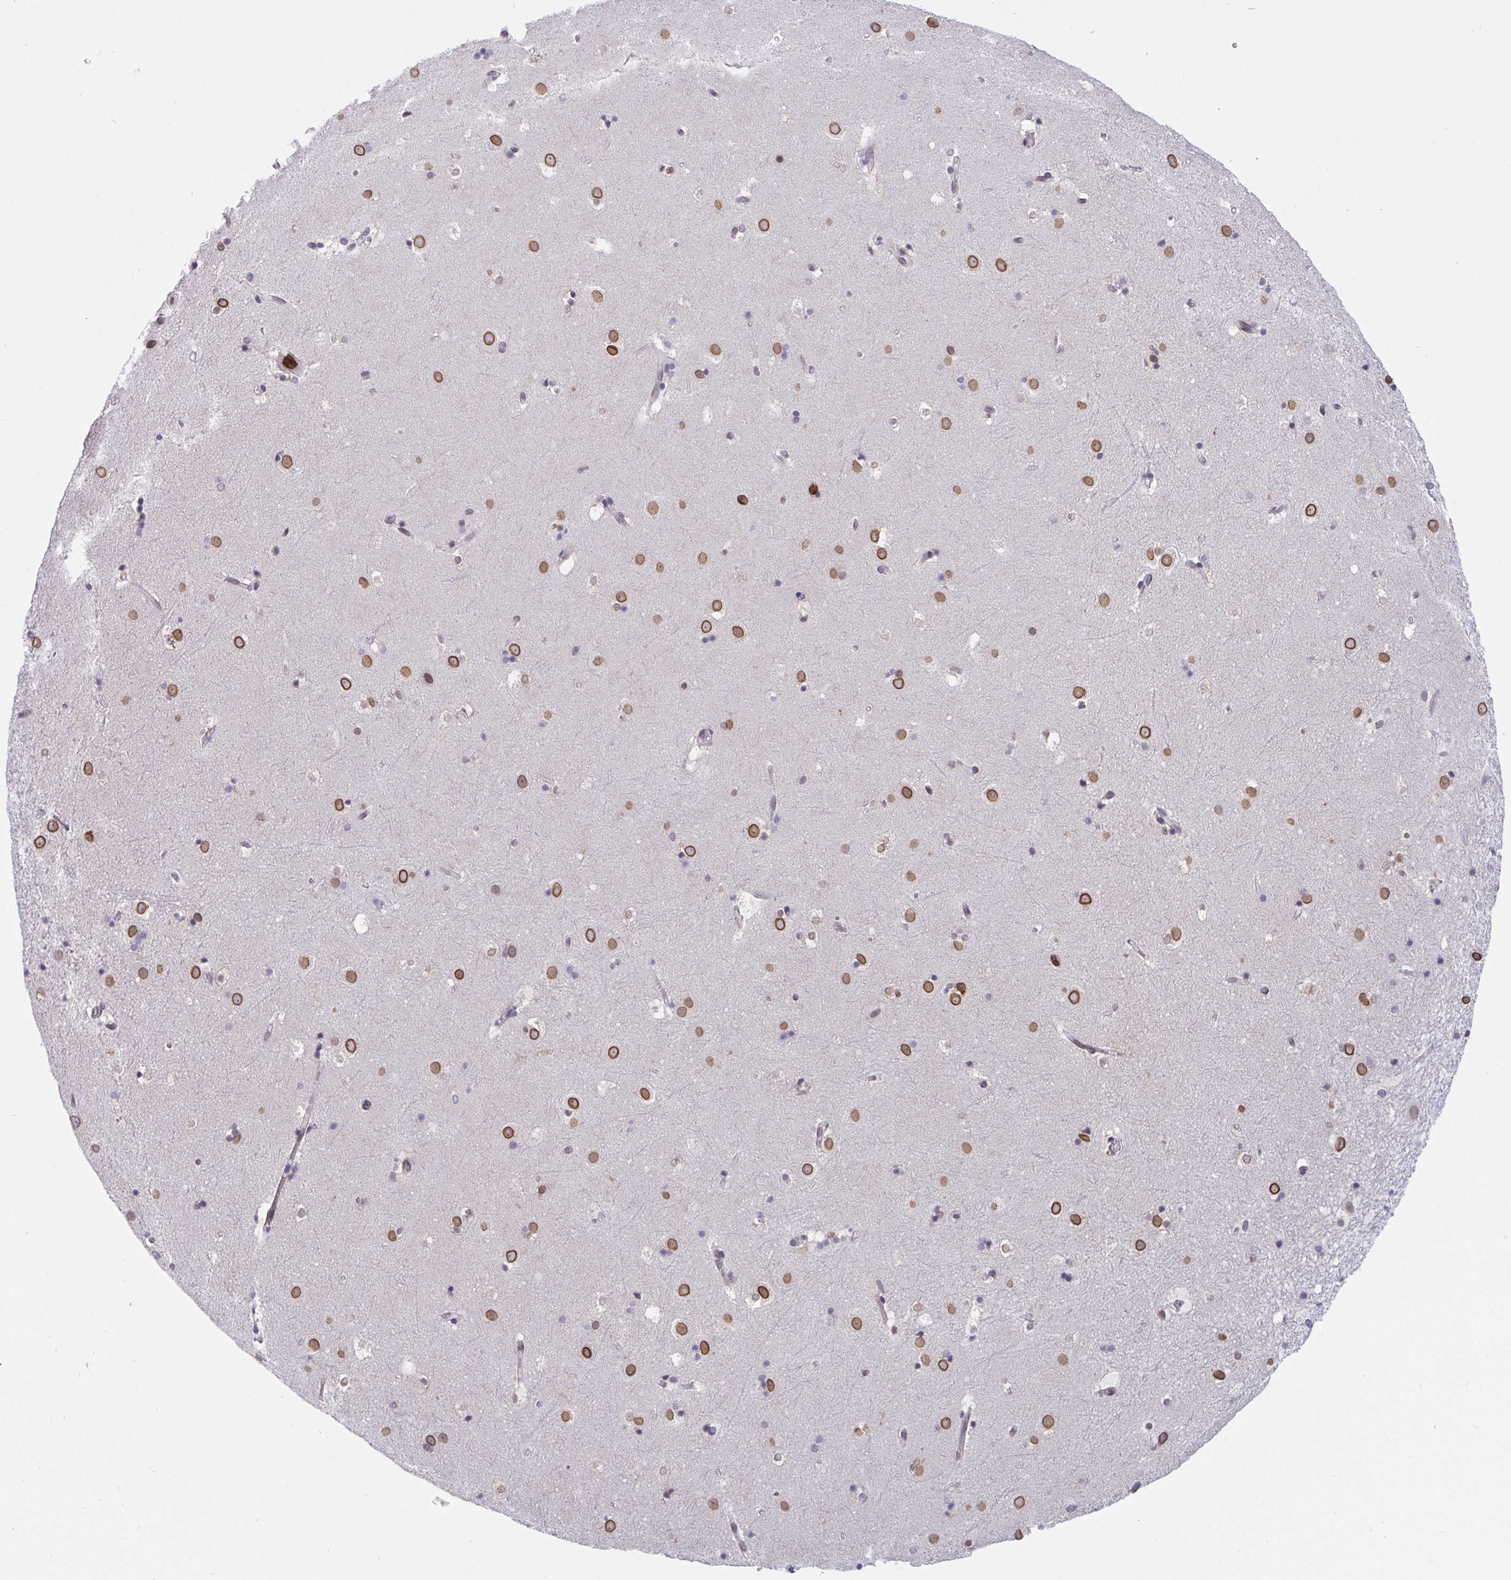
{"staining": {"intensity": "negative", "quantity": "none", "location": "none"}, "tissue": "caudate", "cell_type": "Glial cells", "image_type": "normal", "snomed": [{"axis": "morphology", "description": "Normal tissue, NOS"}, {"axis": "topography", "description": "Lateral ventricle wall"}], "caption": "The image displays no significant staining in glial cells of caudate.", "gene": "BMAL2", "patient": {"sex": "male", "age": 37}}